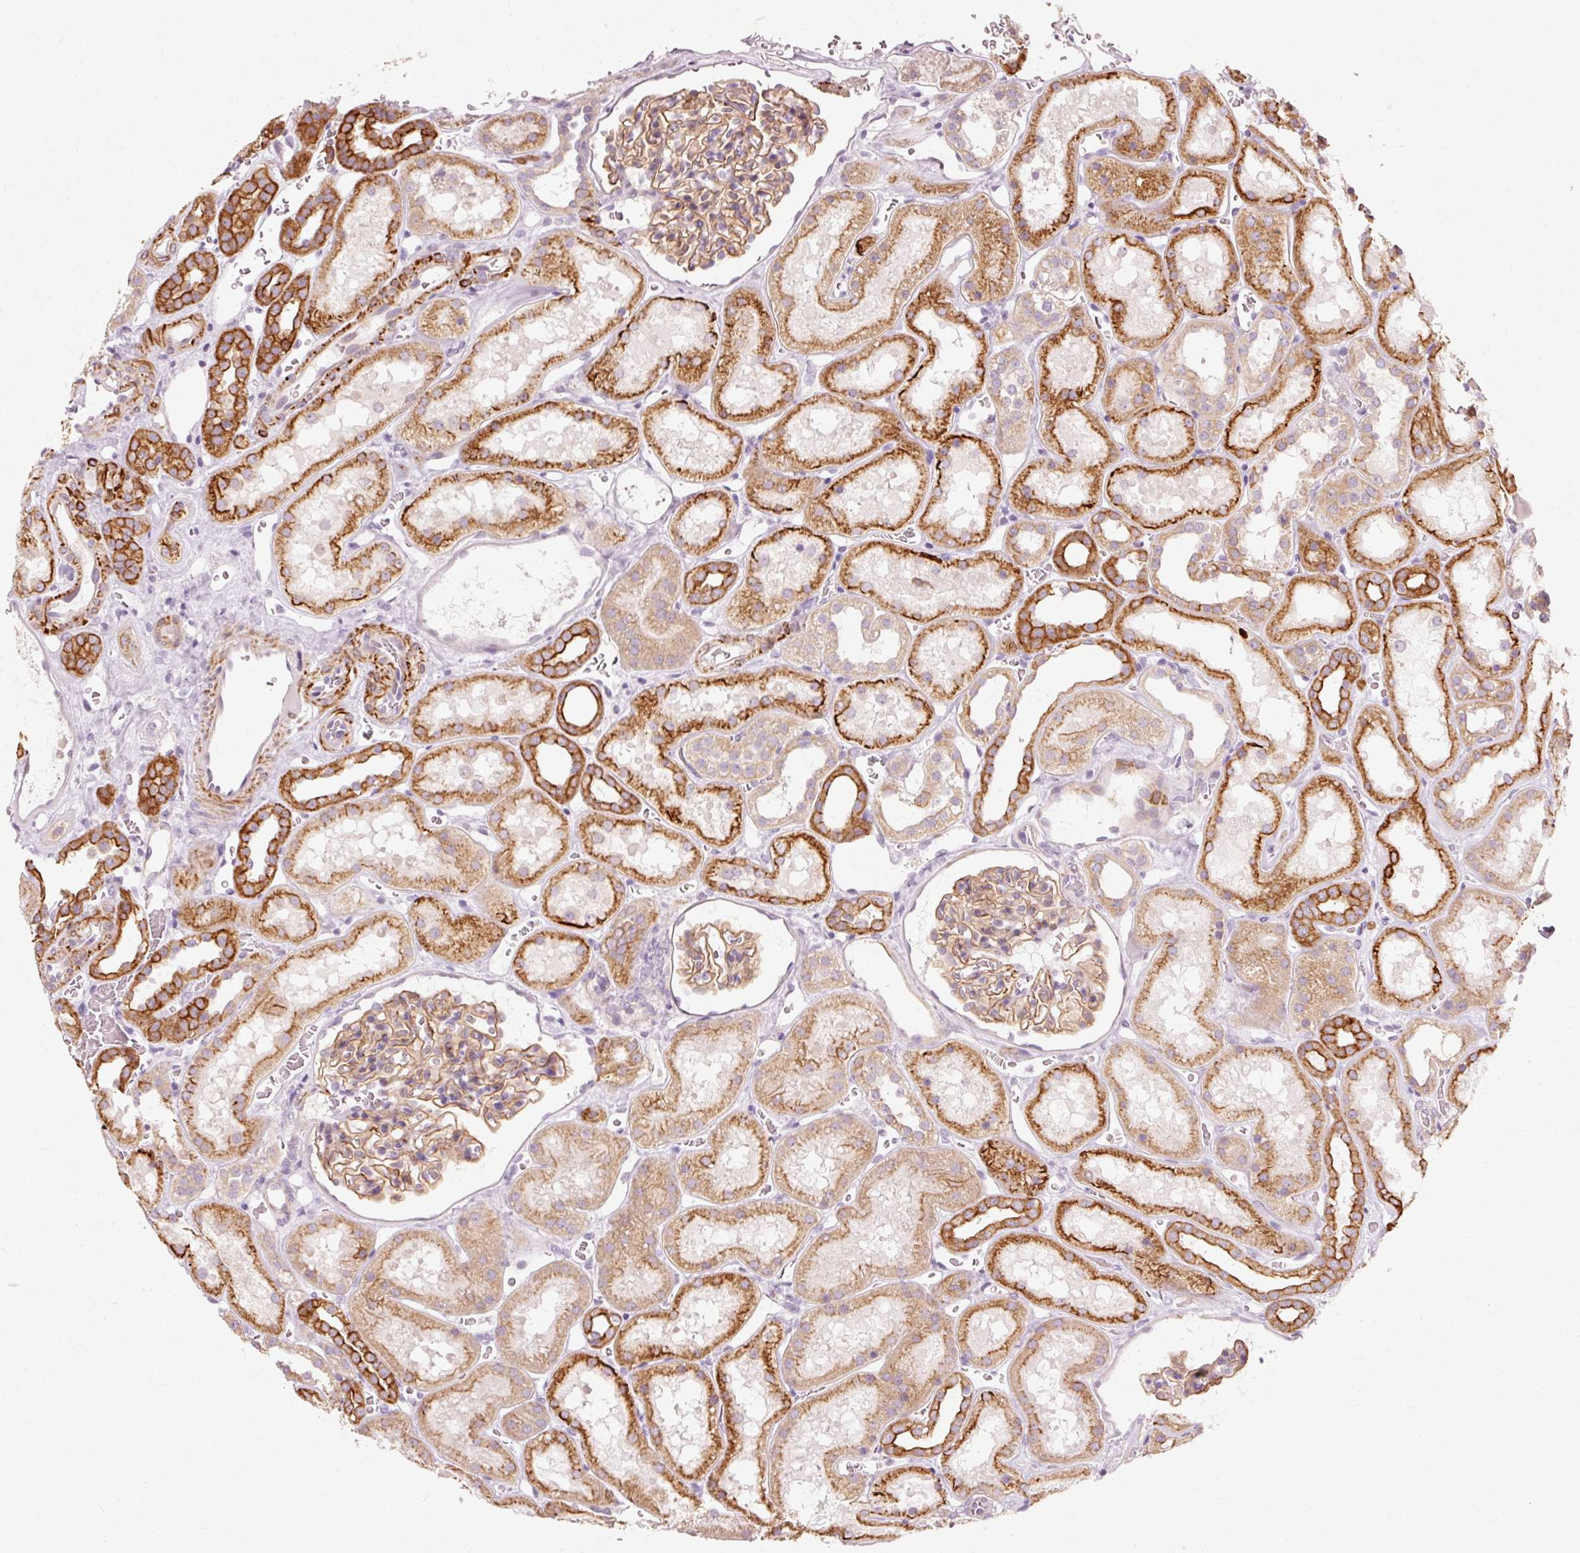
{"staining": {"intensity": "weak", "quantity": ">75%", "location": "cytoplasmic/membranous"}, "tissue": "kidney", "cell_type": "Cells in glomeruli", "image_type": "normal", "snomed": [{"axis": "morphology", "description": "Normal tissue, NOS"}, {"axis": "topography", "description": "Kidney"}], "caption": "Protein staining reveals weak cytoplasmic/membranous staining in approximately >75% of cells in glomeruli in benign kidney.", "gene": "TRIM73", "patient": {"sex": "female", "age": 41}}